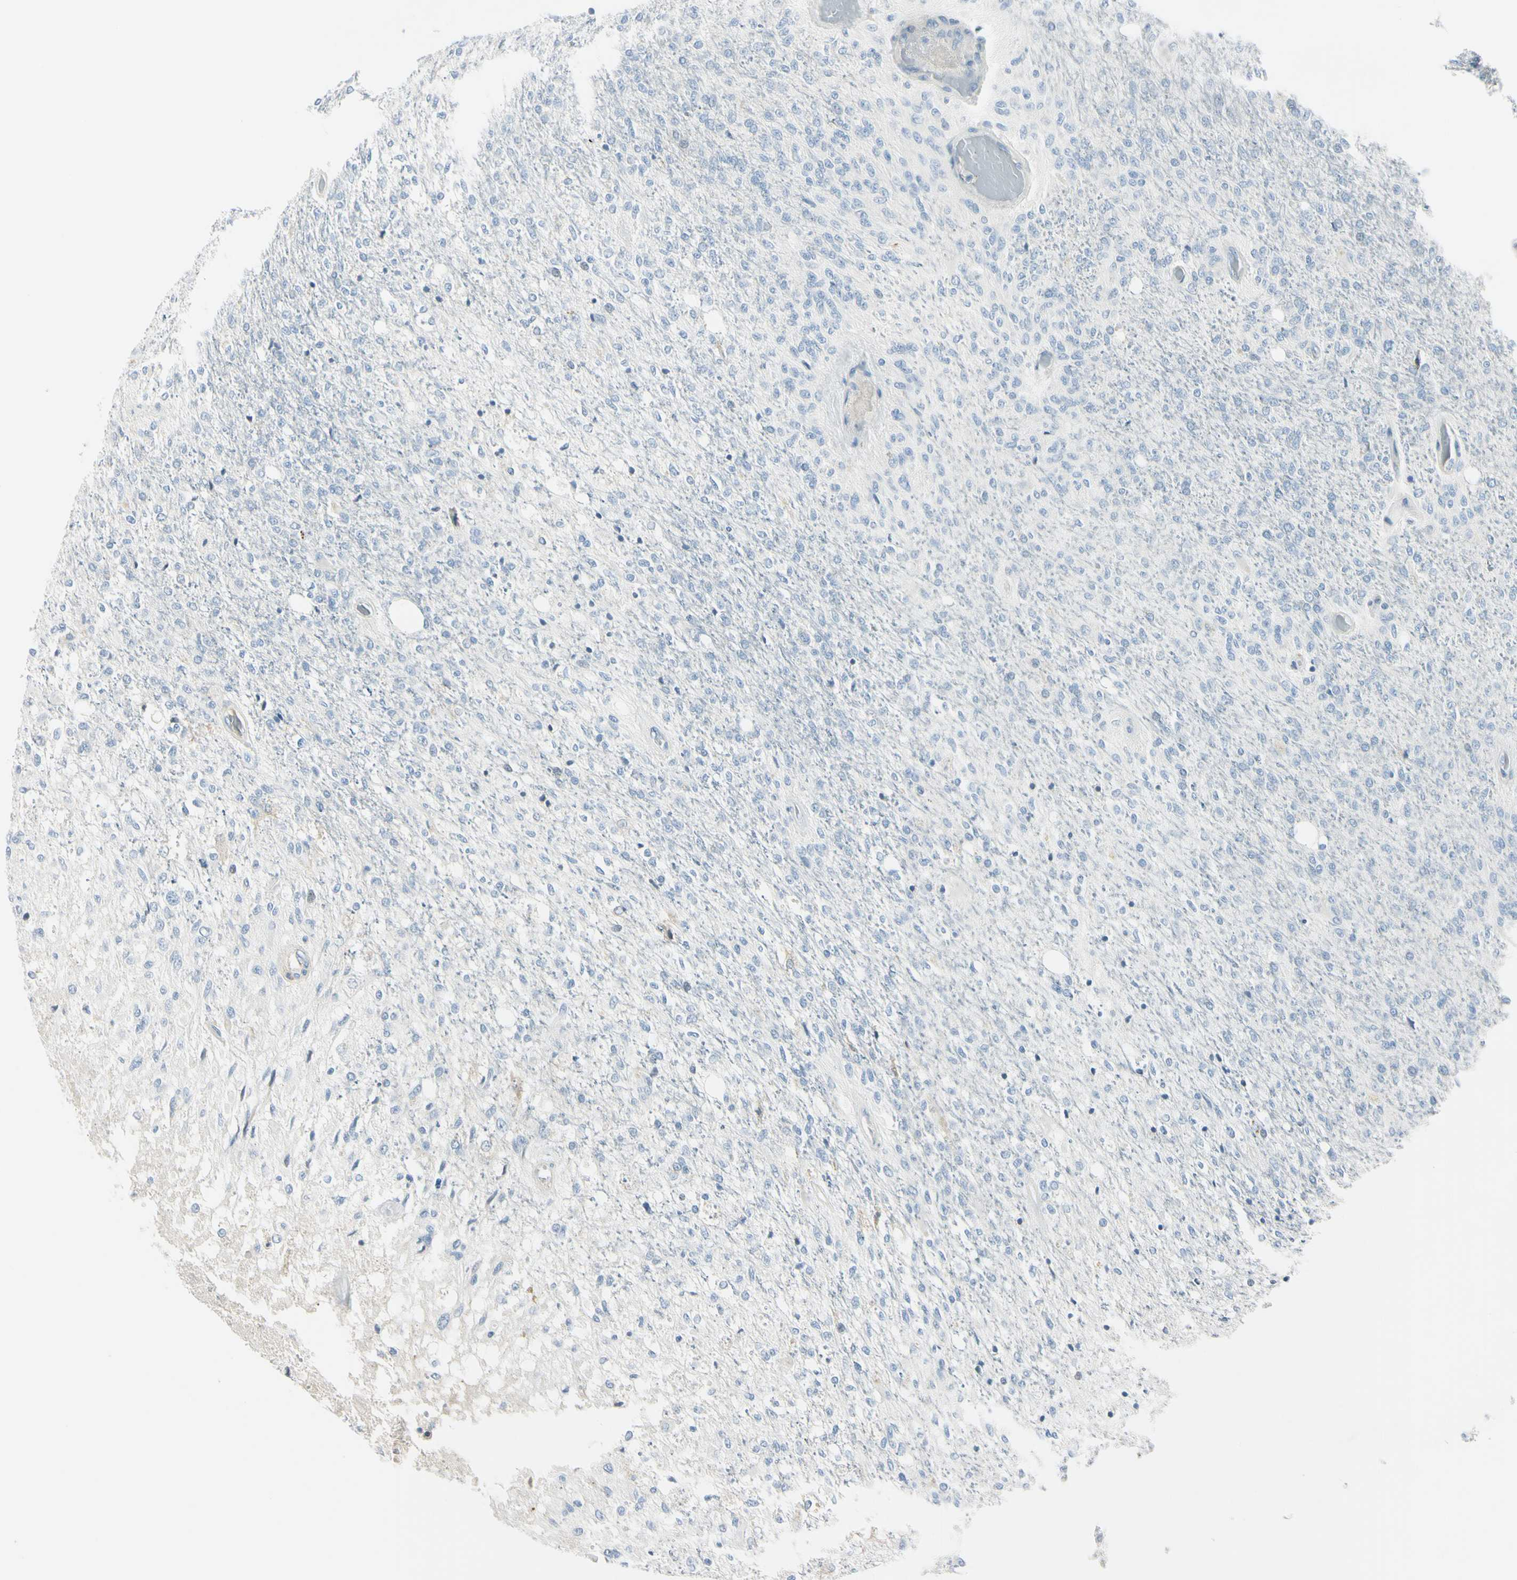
{"staining": {"intensity": "moderate", "quantity": "<25%", "location": "cytoplasmic/membranous"}, "tissue": "glioma", "cell_type": "Tumor cells", "image_type": "cancer", "snomed": [{"axis": "morphology", "description": "Normal tissue, NOS"}, {"axis": "morphology", "description": "Glioma, malignant, High grade"}, {"axis": "topography", "description": "Cerebral cortex"}], "caption": "Malignant high-grade glioma was stained to show a protein in brown. There is low levels of moderate cytoplasmic/membranous expression in about <25% of tumor cells.", "gene": "ASB9", "patient": {"sex": "male", "age": 77}}